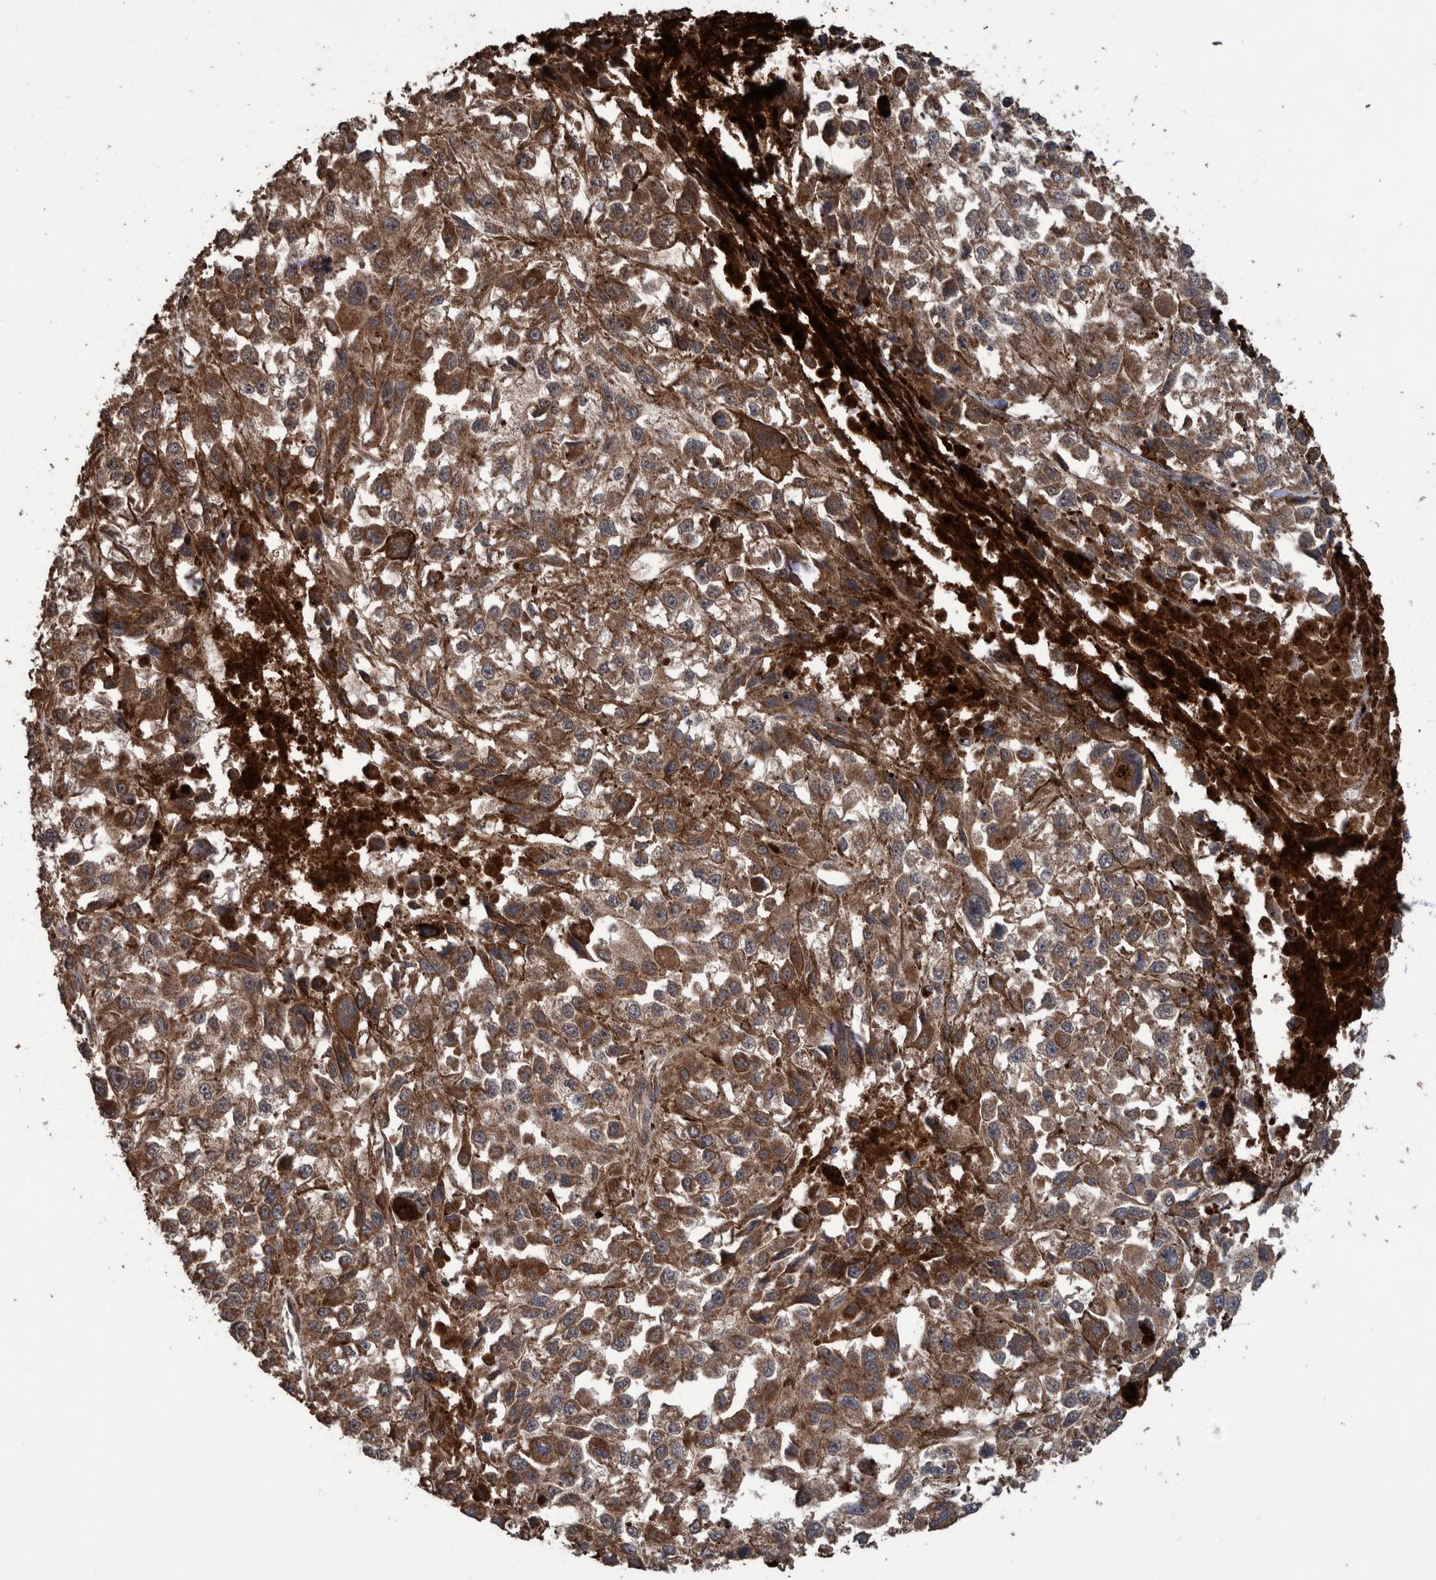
{"staining": {"intensity": "moderate", "quantity": ">75%", "location": "cytoplasmic/membranous"}, "tissue": "melanoma", "cell_type": "Tumor cells", "image_type": "cancer", "snomed": [{"axis": "morphology", "description": "Malignant melanoma, Metastatic site"}, {"axis": "topography", "description": "Lymph node"}], "caption": "Moderate cytoplasmic/membranous staining is appreciated in about >75% of tumor cells in melanoma.", "gene": "TRIM16", "patient": {"sex": "male", "age": 59}}